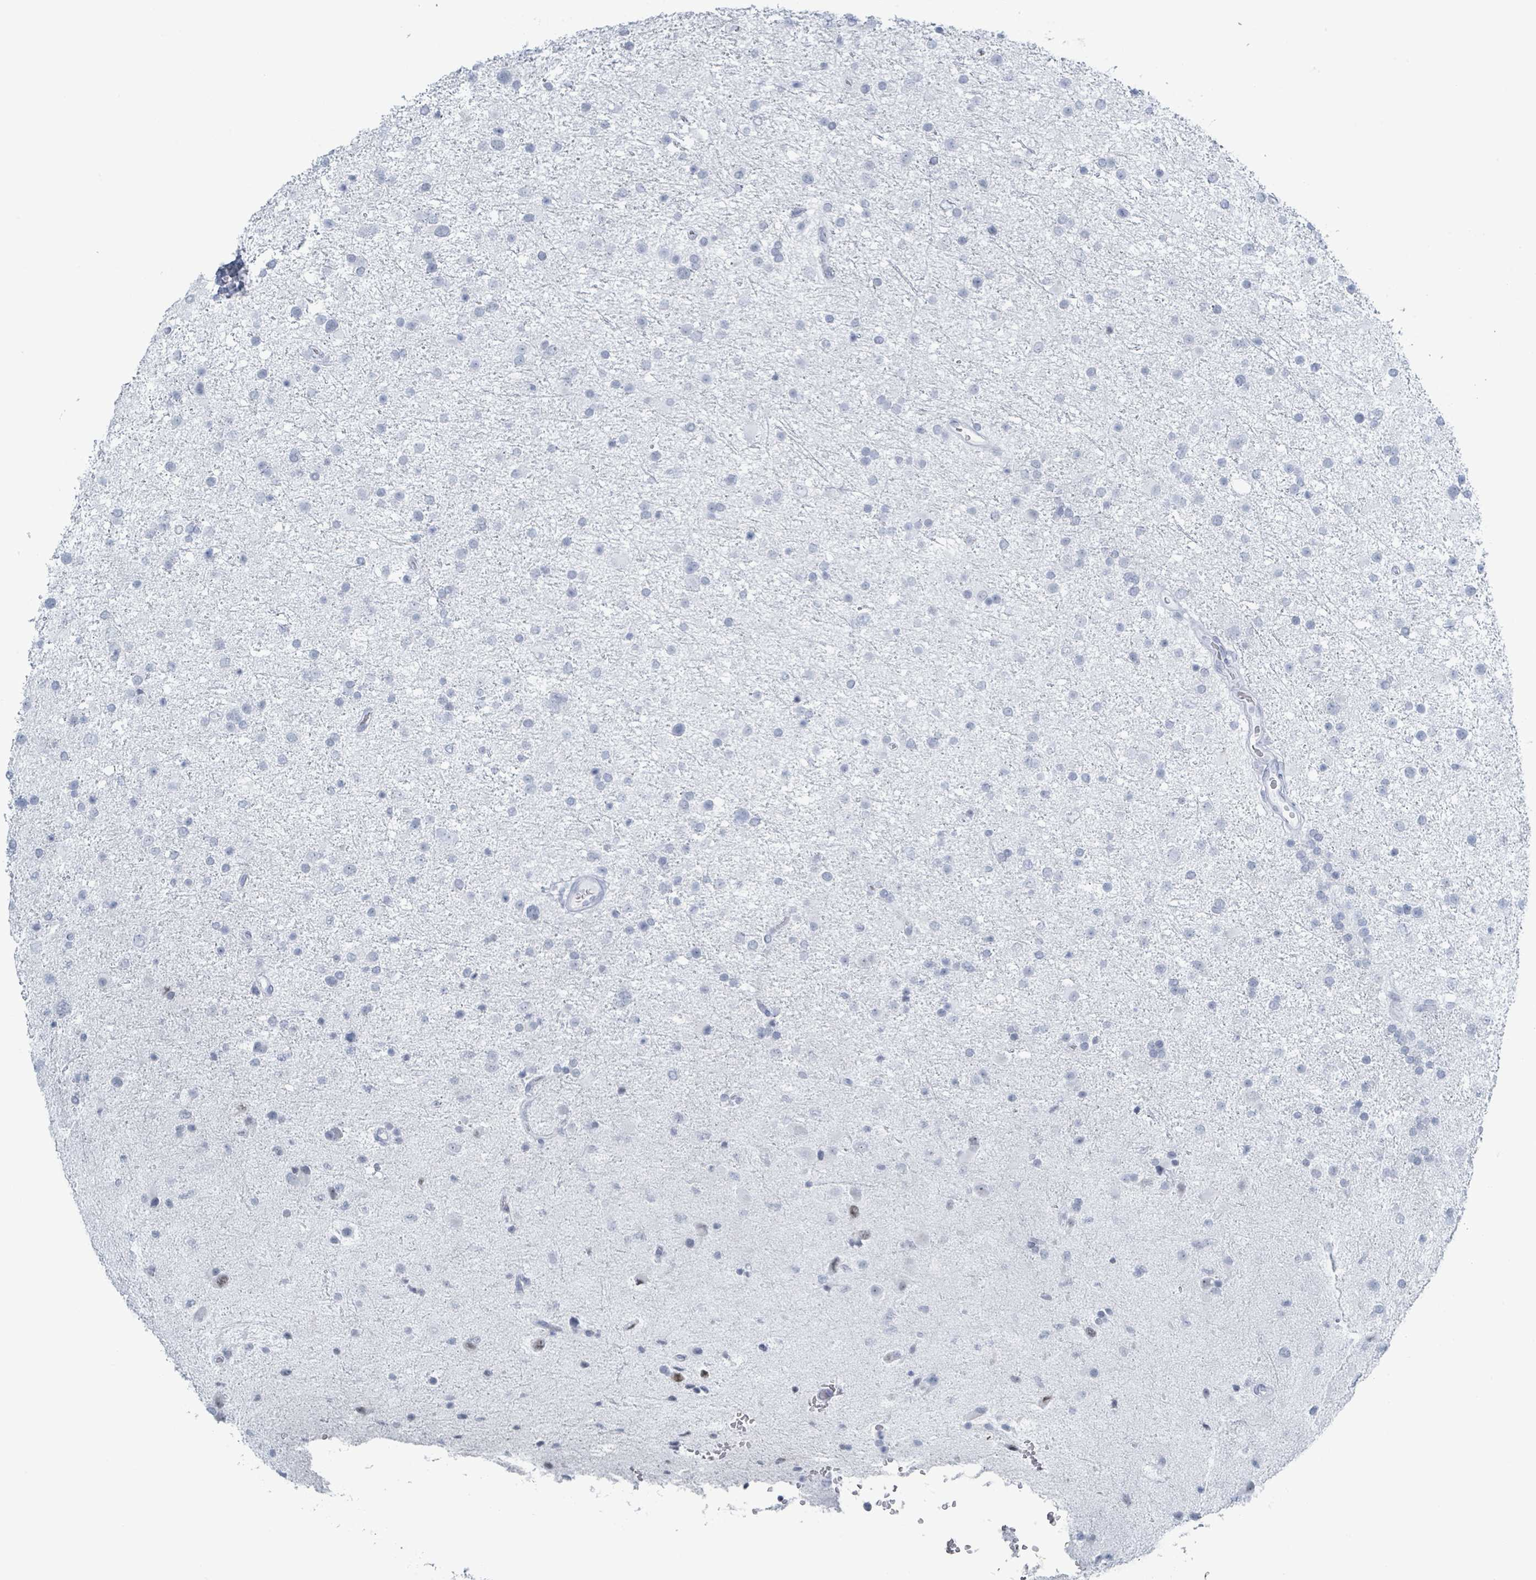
{"staining": {"intensity": "negative", "quantity": "none", "location": "none"}, "tissue": "glioma", "cell_type": "Tumor cells", "image_type": "cancer", "snomed": [{"axis": "morphology", "description": "Glioma, malignant, Low grade"}, {"axis": "topography", "description": "Brain"}], "caption": "The IHC histopathology image has no significant expression in tumor cells of glioma tissue.", "gene": "GPR15LG", "patient": {"sex": "female", "age": 32}}